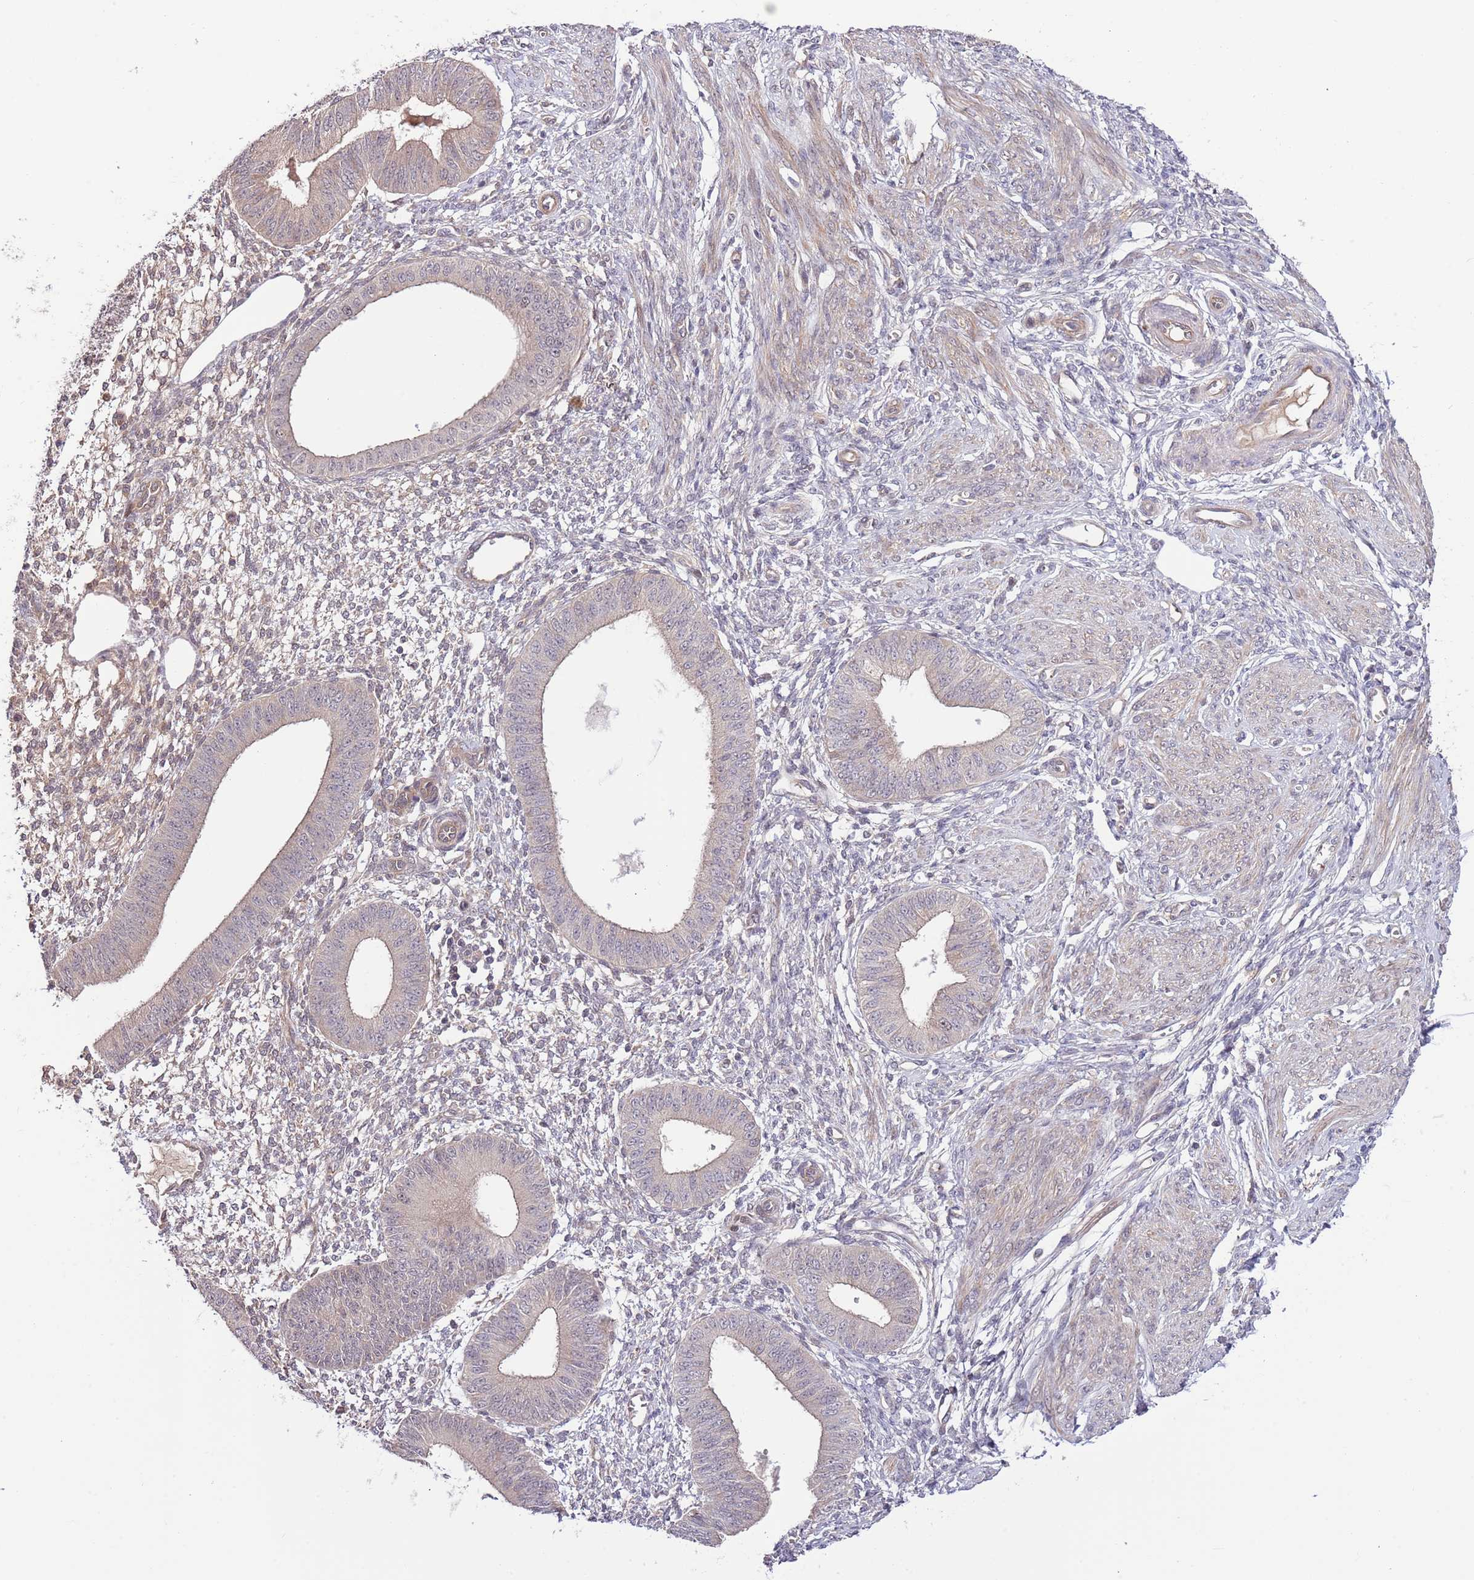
{"staining": {"intensity": "negative", "quantity": "none", "location": "none"}, "tissue": "endometrium", "cell_type": "Cells in endometrial stroma", "image_type": "normal", "snomed": [{"axis": "morphology", "description": "Normal tissue, NOS"}, {"axis": "topography", "description": "Endometrium"}], "caption": "IHC of normal endometrium reveals no expression in cells in endometrial stroma. (Stains: DAB immunohistochemistry (IHC) with hematoxylin counter stain, Microscopy: brightfield microscopy at high magnification).", "gene": "PRR16", "patient": {"sex": "female", "age": 49}}